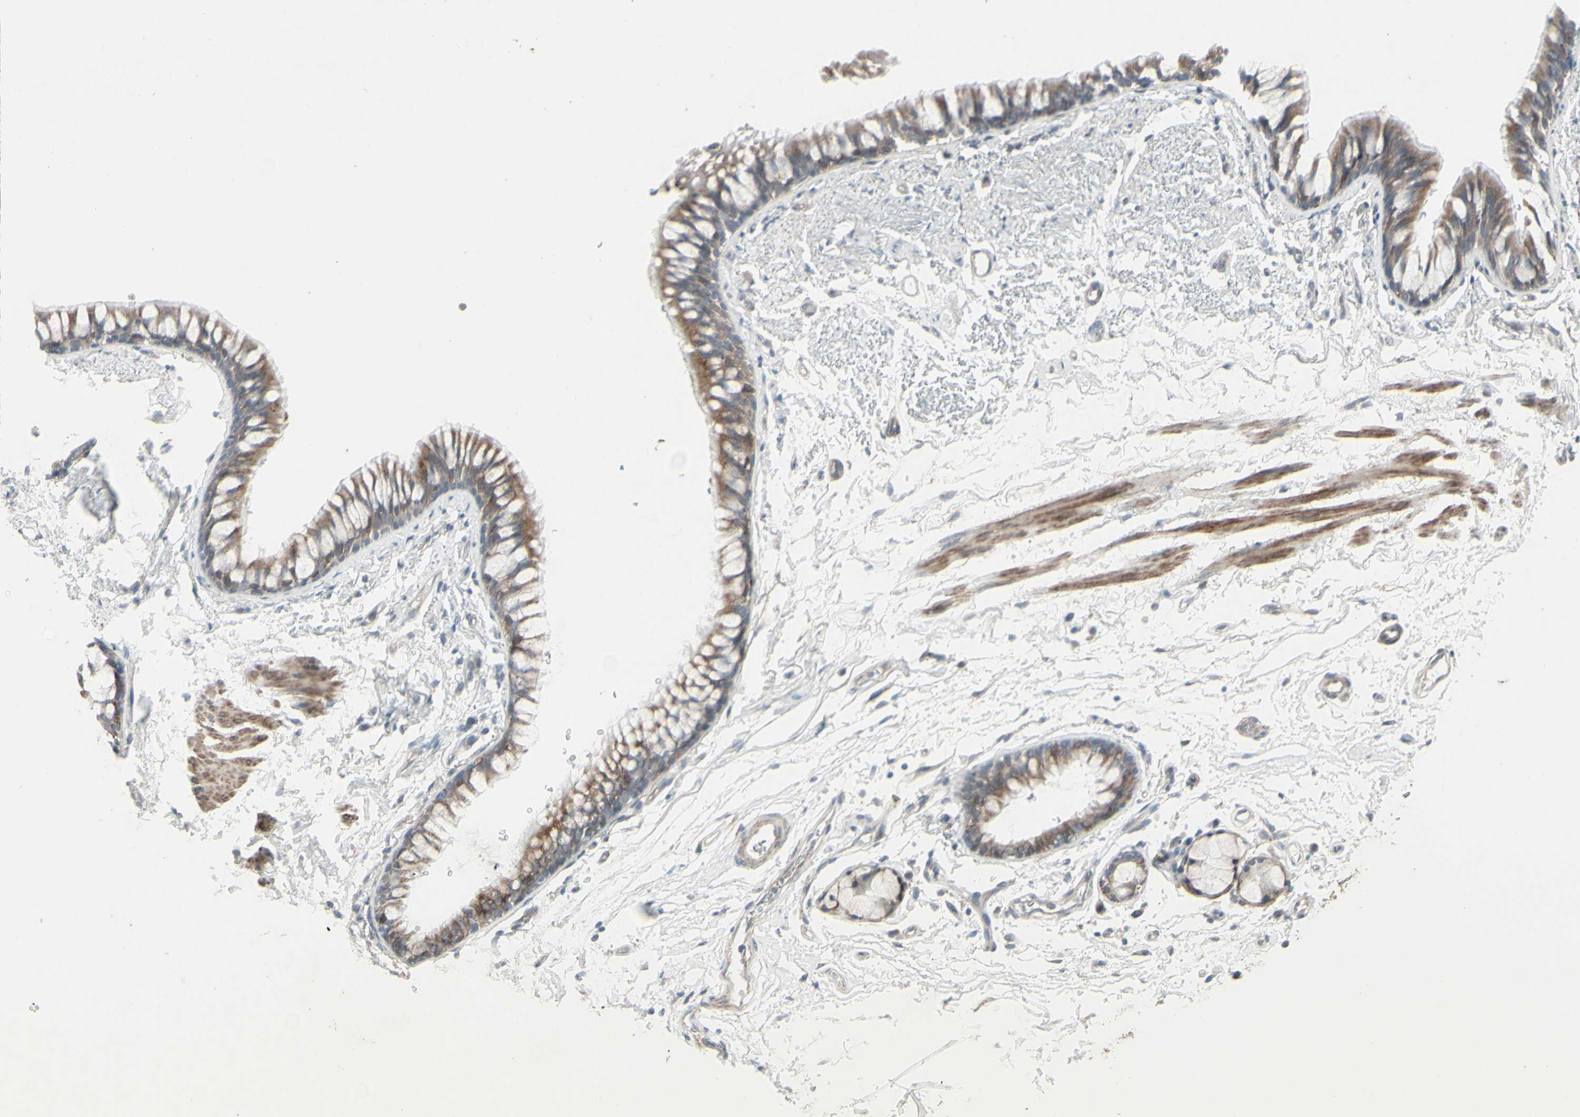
{"staining": {"intensity": "negative", "quantity": "none", "location": "none"}, "tissue": "adipose tissue", "cell_type": "Adipocytes", "image_type": "normal", "snomed": [{"axis": "morphology", "description": "Normal tissue, NOS"}, {"axis": "topography", "description": "Bronchus"}], "caption": "An image of human adipose tissue is negative for staining in adipocytes. The staining is performed using DAB (3,3'-diaminobenzidine) brown chromogen with nuclei counter-stained in using hematoxylin.", "gene": "GMNN", "patient": {"sex": "female", "age": 73}}